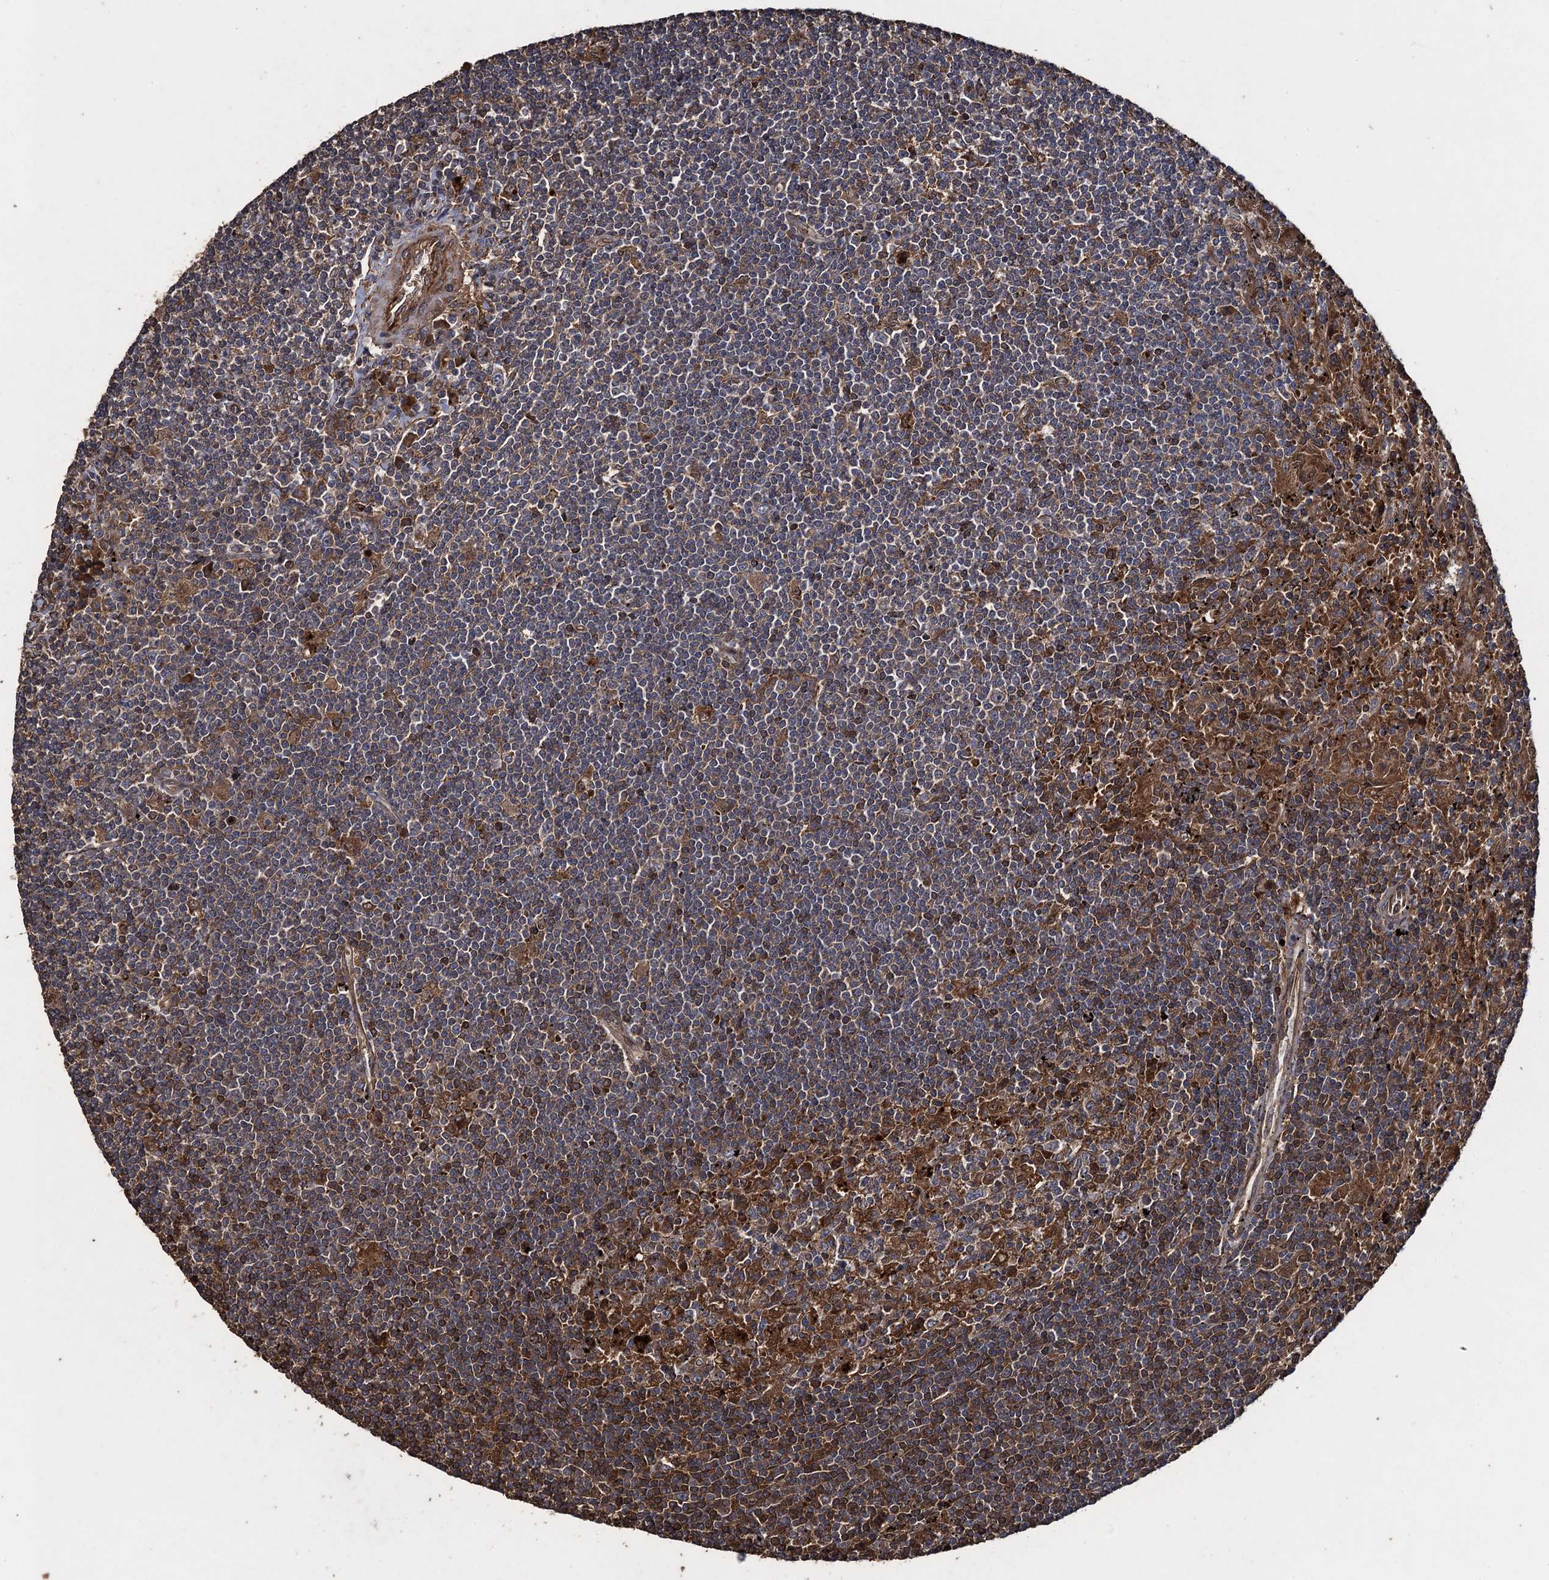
{"staining": {"intensity": "moderate", "quantity": "25%-75%", "location": "cytoplasmic/membranous"}, "tissue": "lymphoma", "cell_type": "Tumor cells", "image_type": "cancer", "snomed": [{"axis": "morphology", "description": "Malignant lymphoma, non-Hodgkin's type, Low grade"}, {"axis": "topography", "description": "Spleen"}], "caption": "Brown immunohistochemical staining in human low-grade malignant lymphoma, non-Hodgkin's type demonstrates moderate cytoplasmic/membranous expression in approximately 25%-75% of tumor cells. (Stains: DAB (3,3'-diaminobenzidine) in brown, nuclei in blue, Microscopy: brightfield microscopy at high magnification).", "gene": "TXNDC11", "patient": {"sex": "male", "age": 76}}